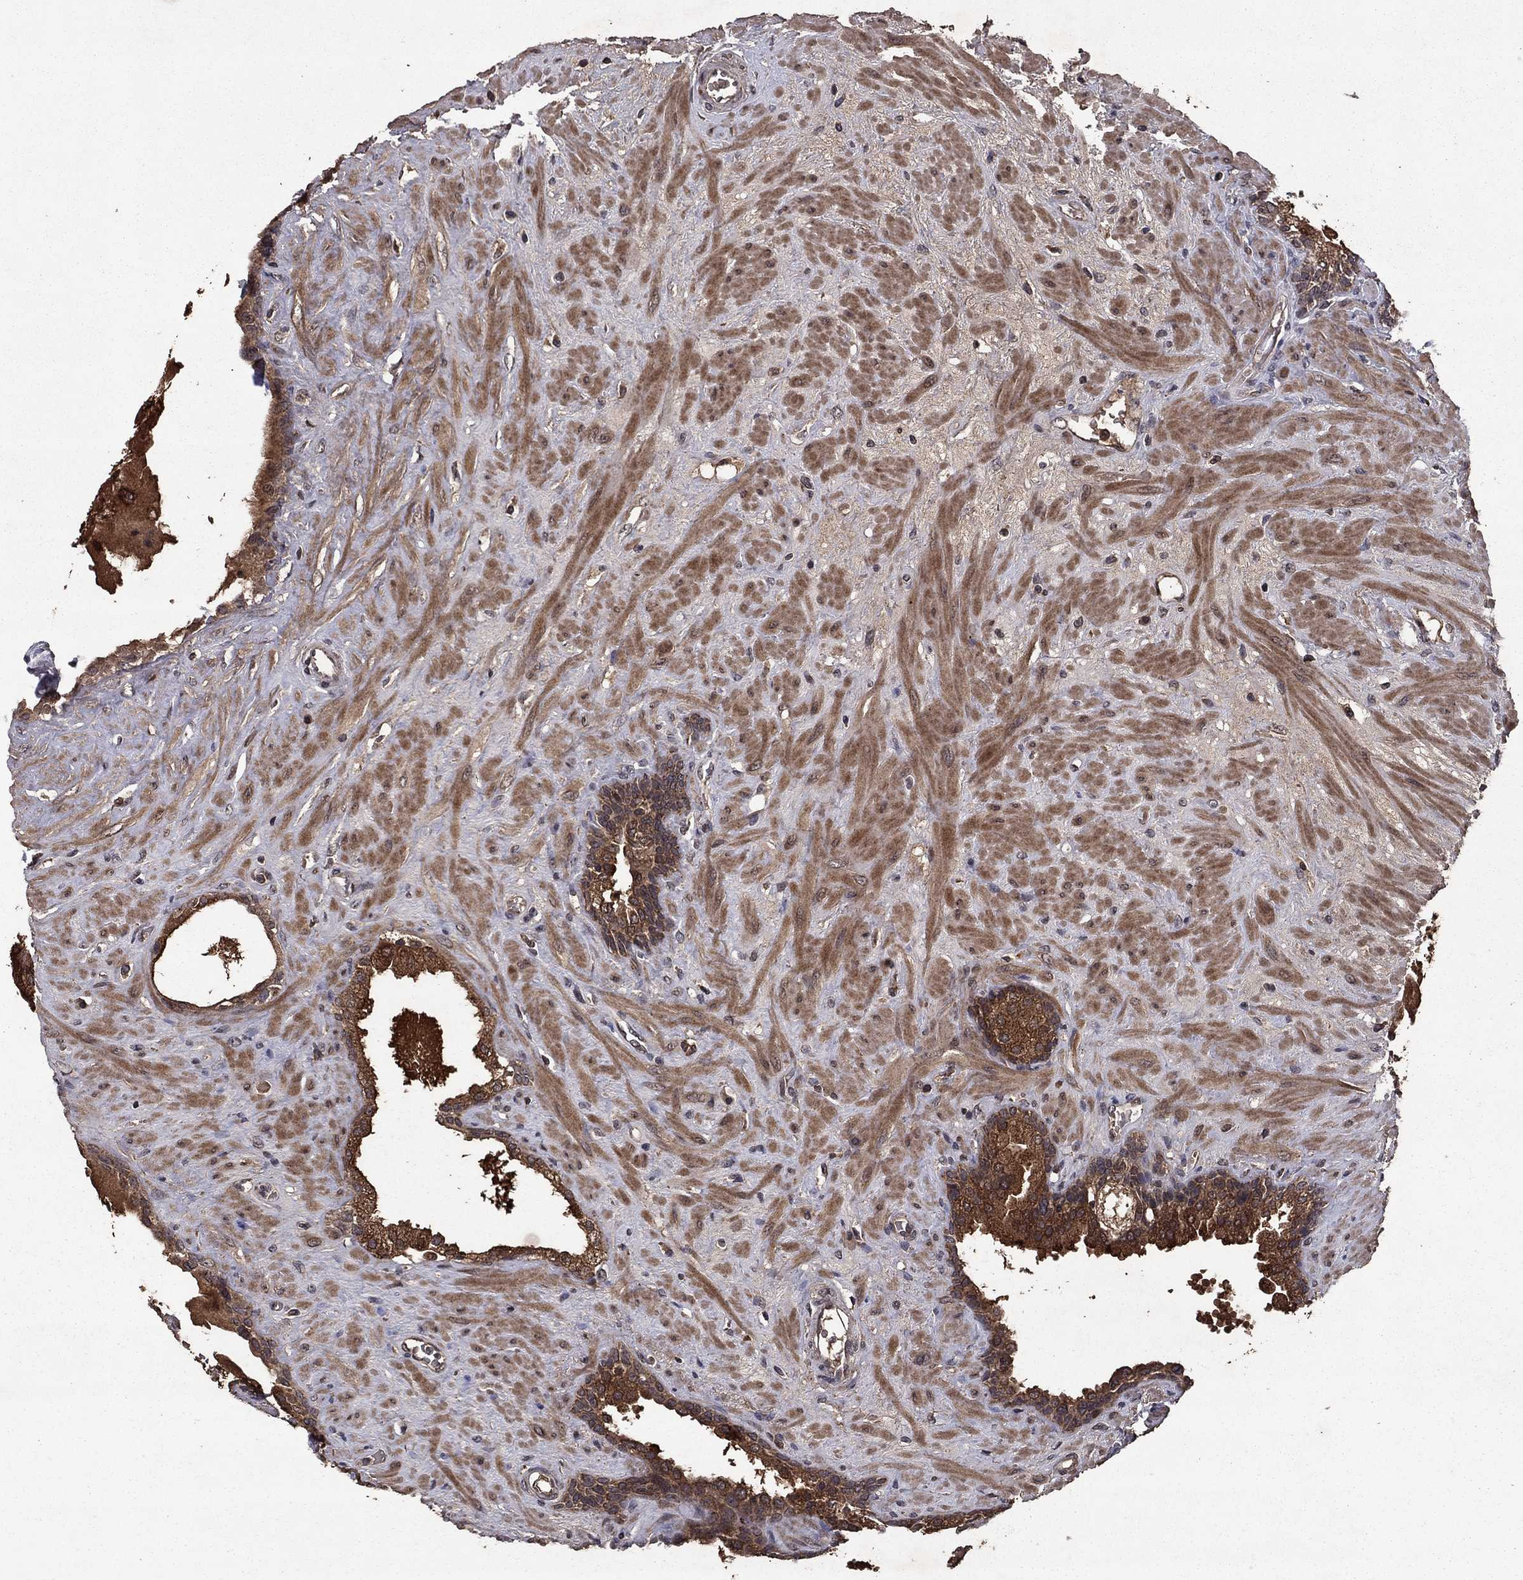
{"staining": {"intensity": "strong", "quantity": ">75%", "location": "cytoplasmic/membranous"}, "tissue": "prostate", "cell_type": "Glandular cells", "image_type": "normal", "snomed": [{"axis": "morphology", "description": "Normal tissue, NOS"}, {"axis": "topography", "description": "Prostate"}], "caption": "Immunohistochemical staining of normal prostate demonstrates high levels of strong cytoplasmic/membranous staining in approximately >75% of glandular cells.", "gene": "DHRS1", "patient": {"sex": "male", "age": 63}}